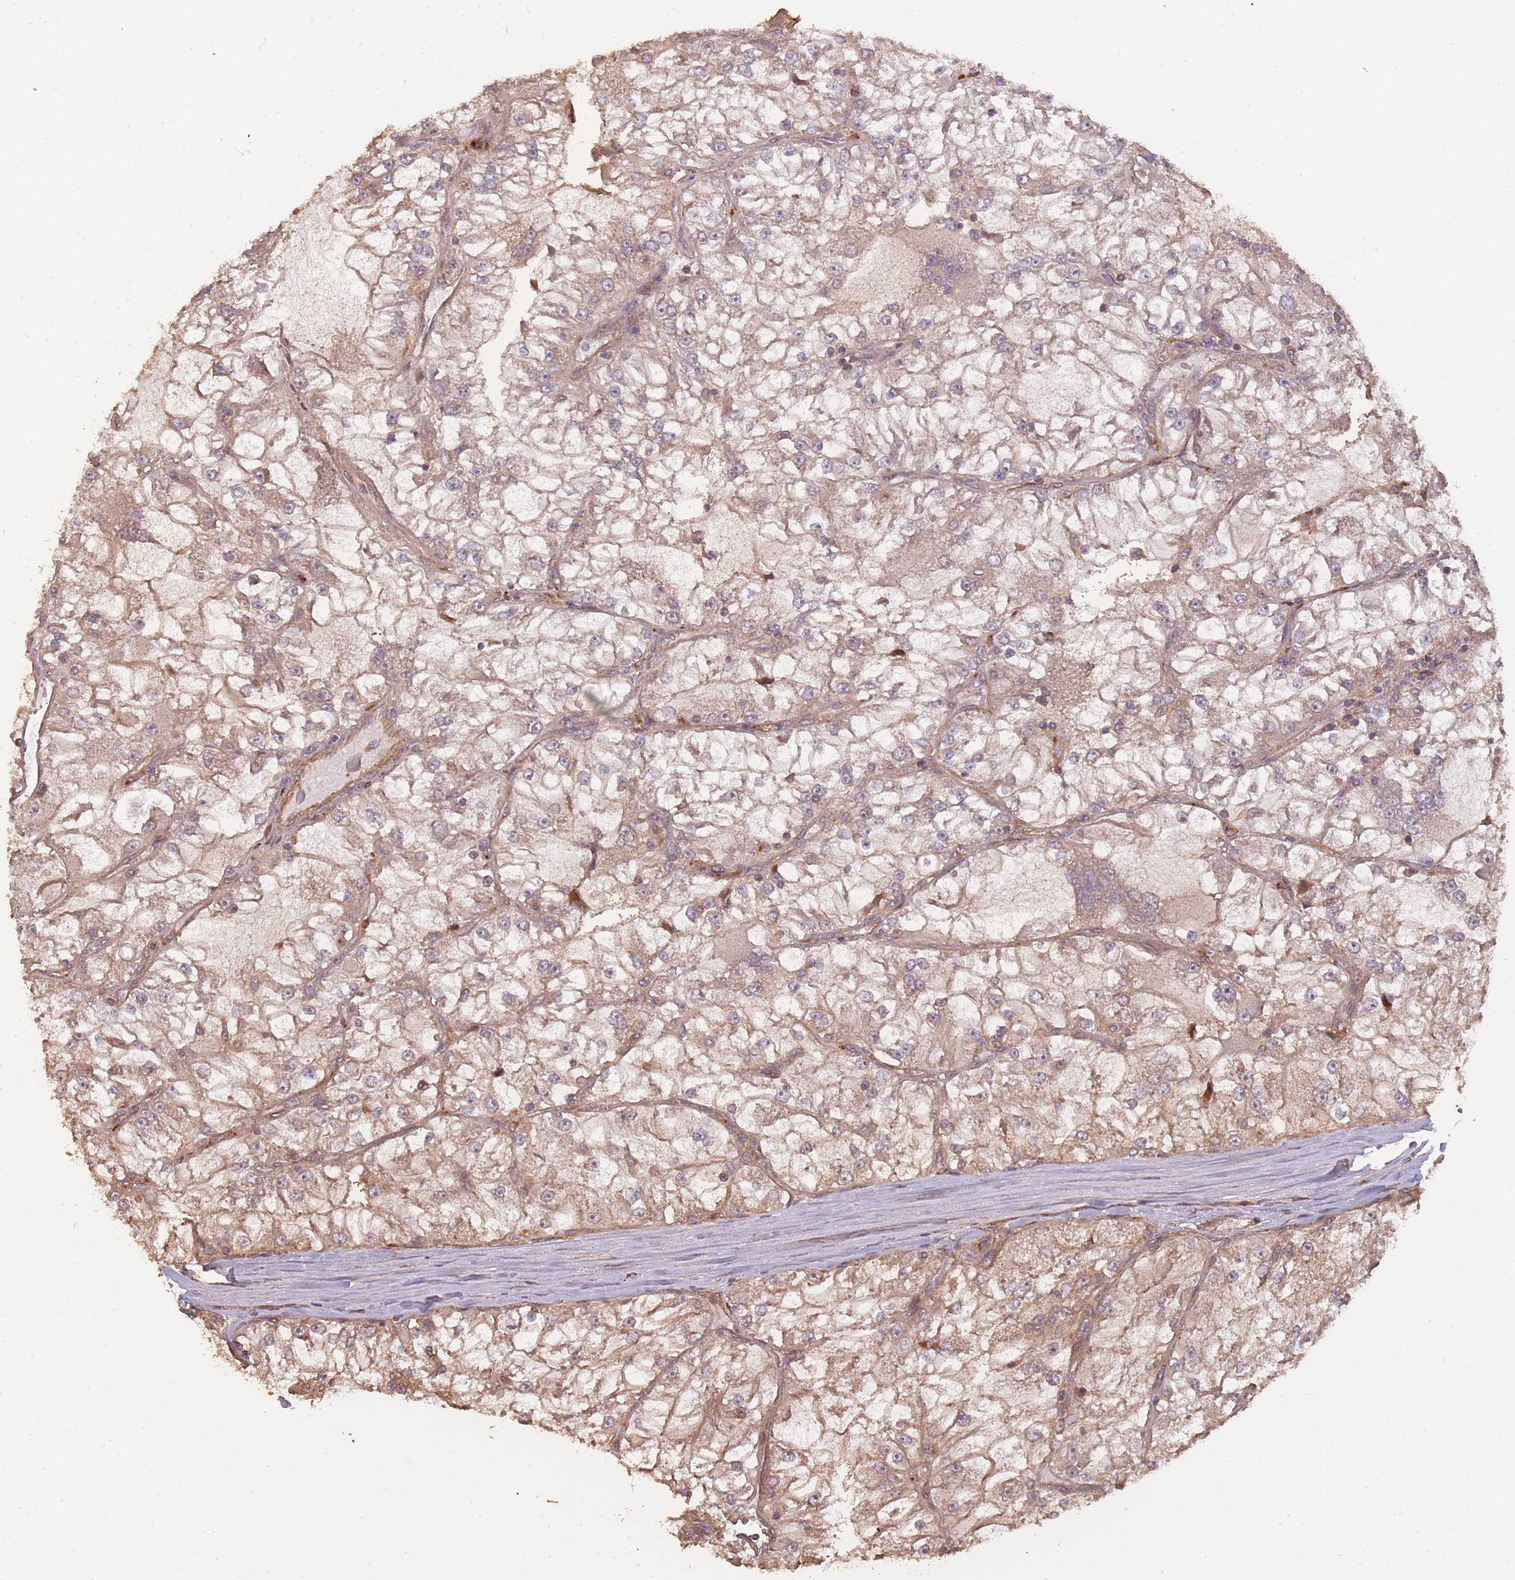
{"staining": {"intensity": "weak", "quantity": "25%-75%", "location": "cytoplasmic/membranous"}, "tissue": "renal cancer", "cell_type": "Tumor cells", "image_type": "cancer", "snomed": [{"axis": "morphology", "description": "Adenocarcinoma, NOS"}, {"axis": "topography", "description": "Kidney"}], "caption": "High-power microscopy captured an immunohistochemistry (IHC) micrograph of renal cancer (adenocarcinoma), revealing weak cytoplasmic/membranous staining in about 25%-75% of tumor cells. (DAB (3,3'-diaminobenzidine) IHC with brightfield microscopy, high magnification).", "gene": "ARMH3", "patient": {"sex": "female", "age": 72}}